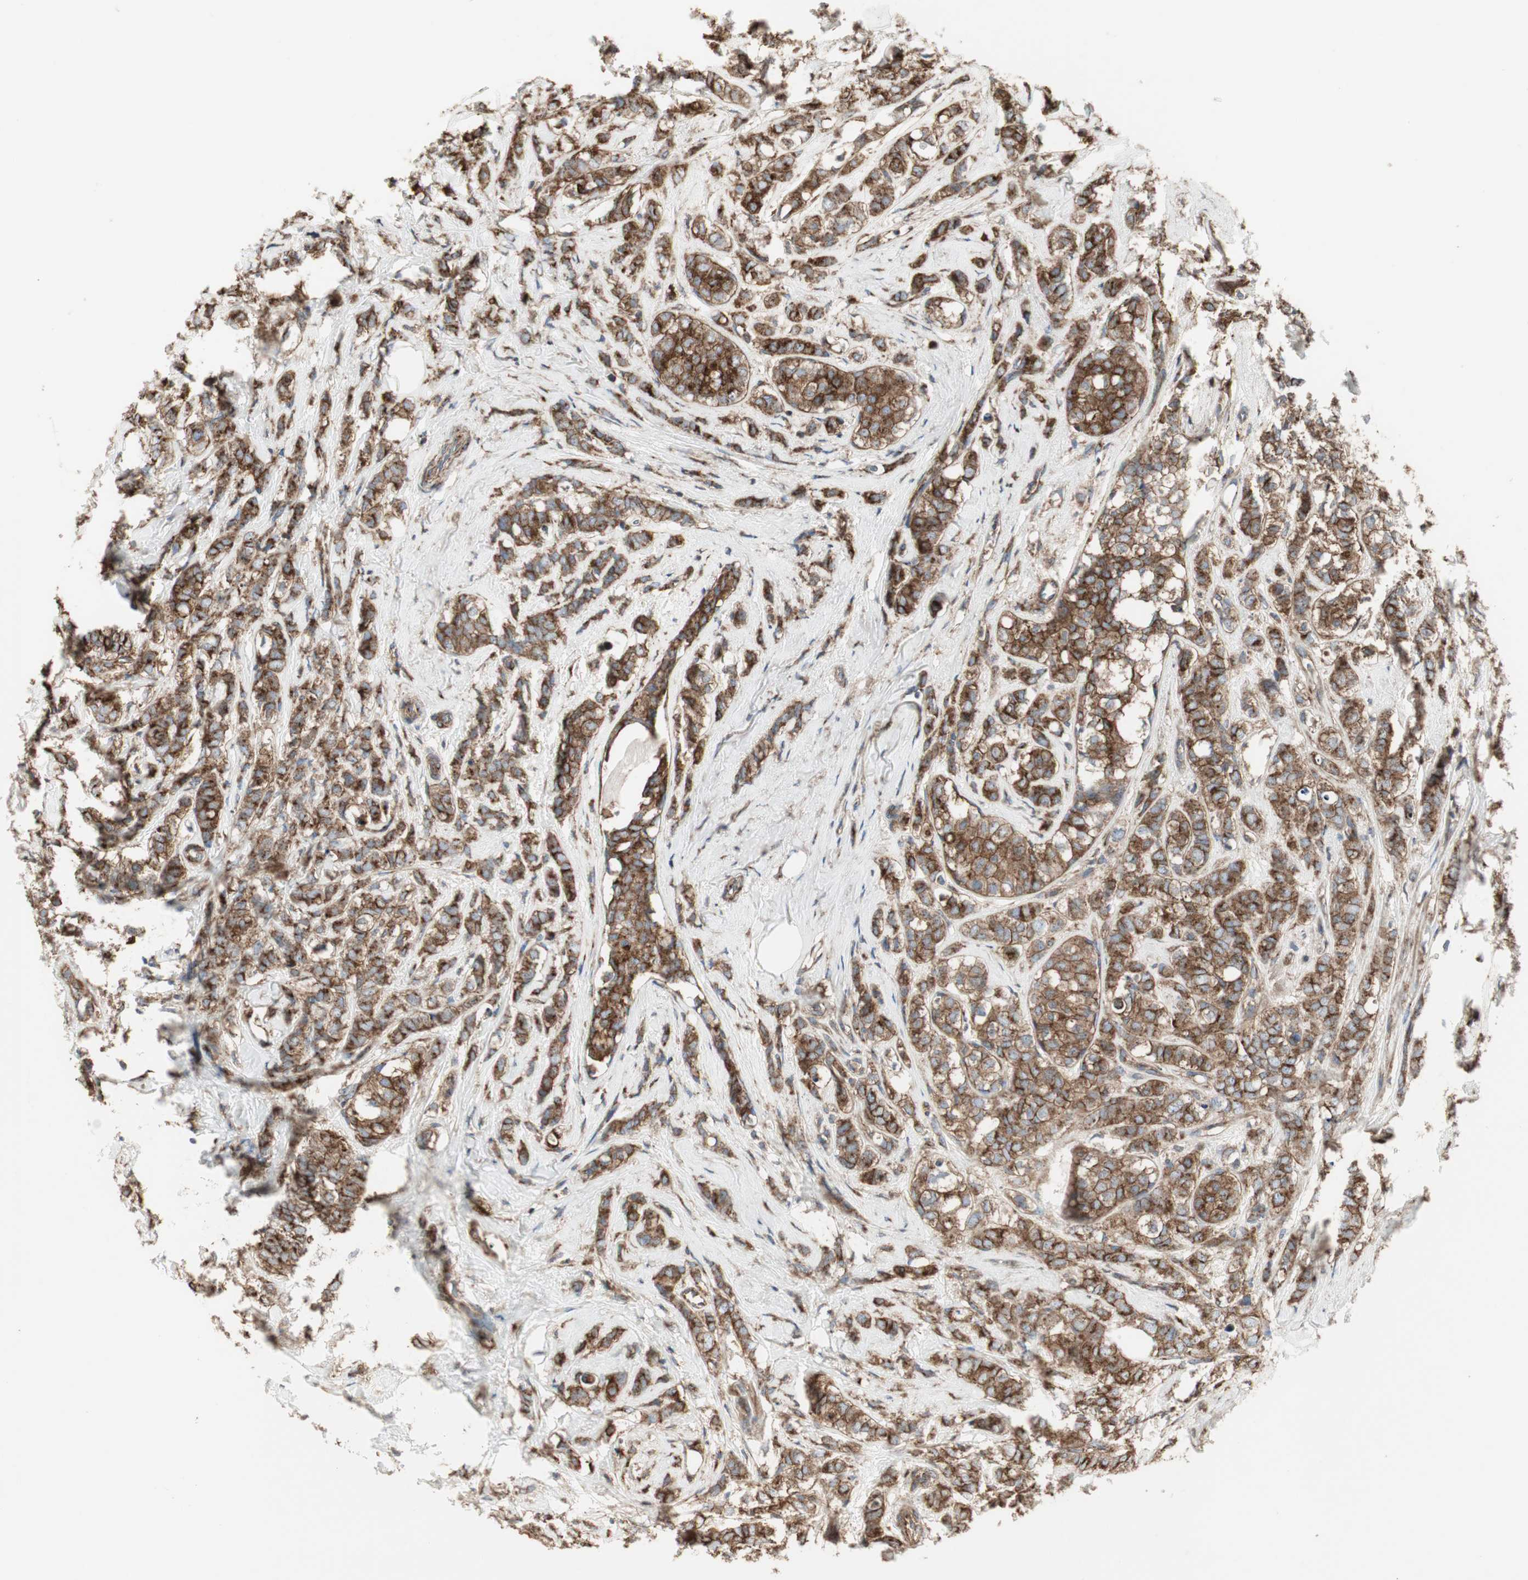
{"staining": {"intensity": "strong", "quantity": ">75%", "location": "cytoplasmic/membranous"}, "tissue": "breast cancer", "cell_type": "Tumor cells", "image_type": "cancer", "snomed": [{"axis": "morphology", "description": "Lobular carcinoma"}, {"axis": "topography", "description": "Breast"}], "caption": "The histopathology image reveals staining of lobular carcinoma (breast), revealing strong cytoplasmic/membranous protein positivity (brown color) within tumor cells. (IHC, brightfield microscopy, high magnification).", "gene": "H6PD", "patient": {"sex": "female", "age": 60}}